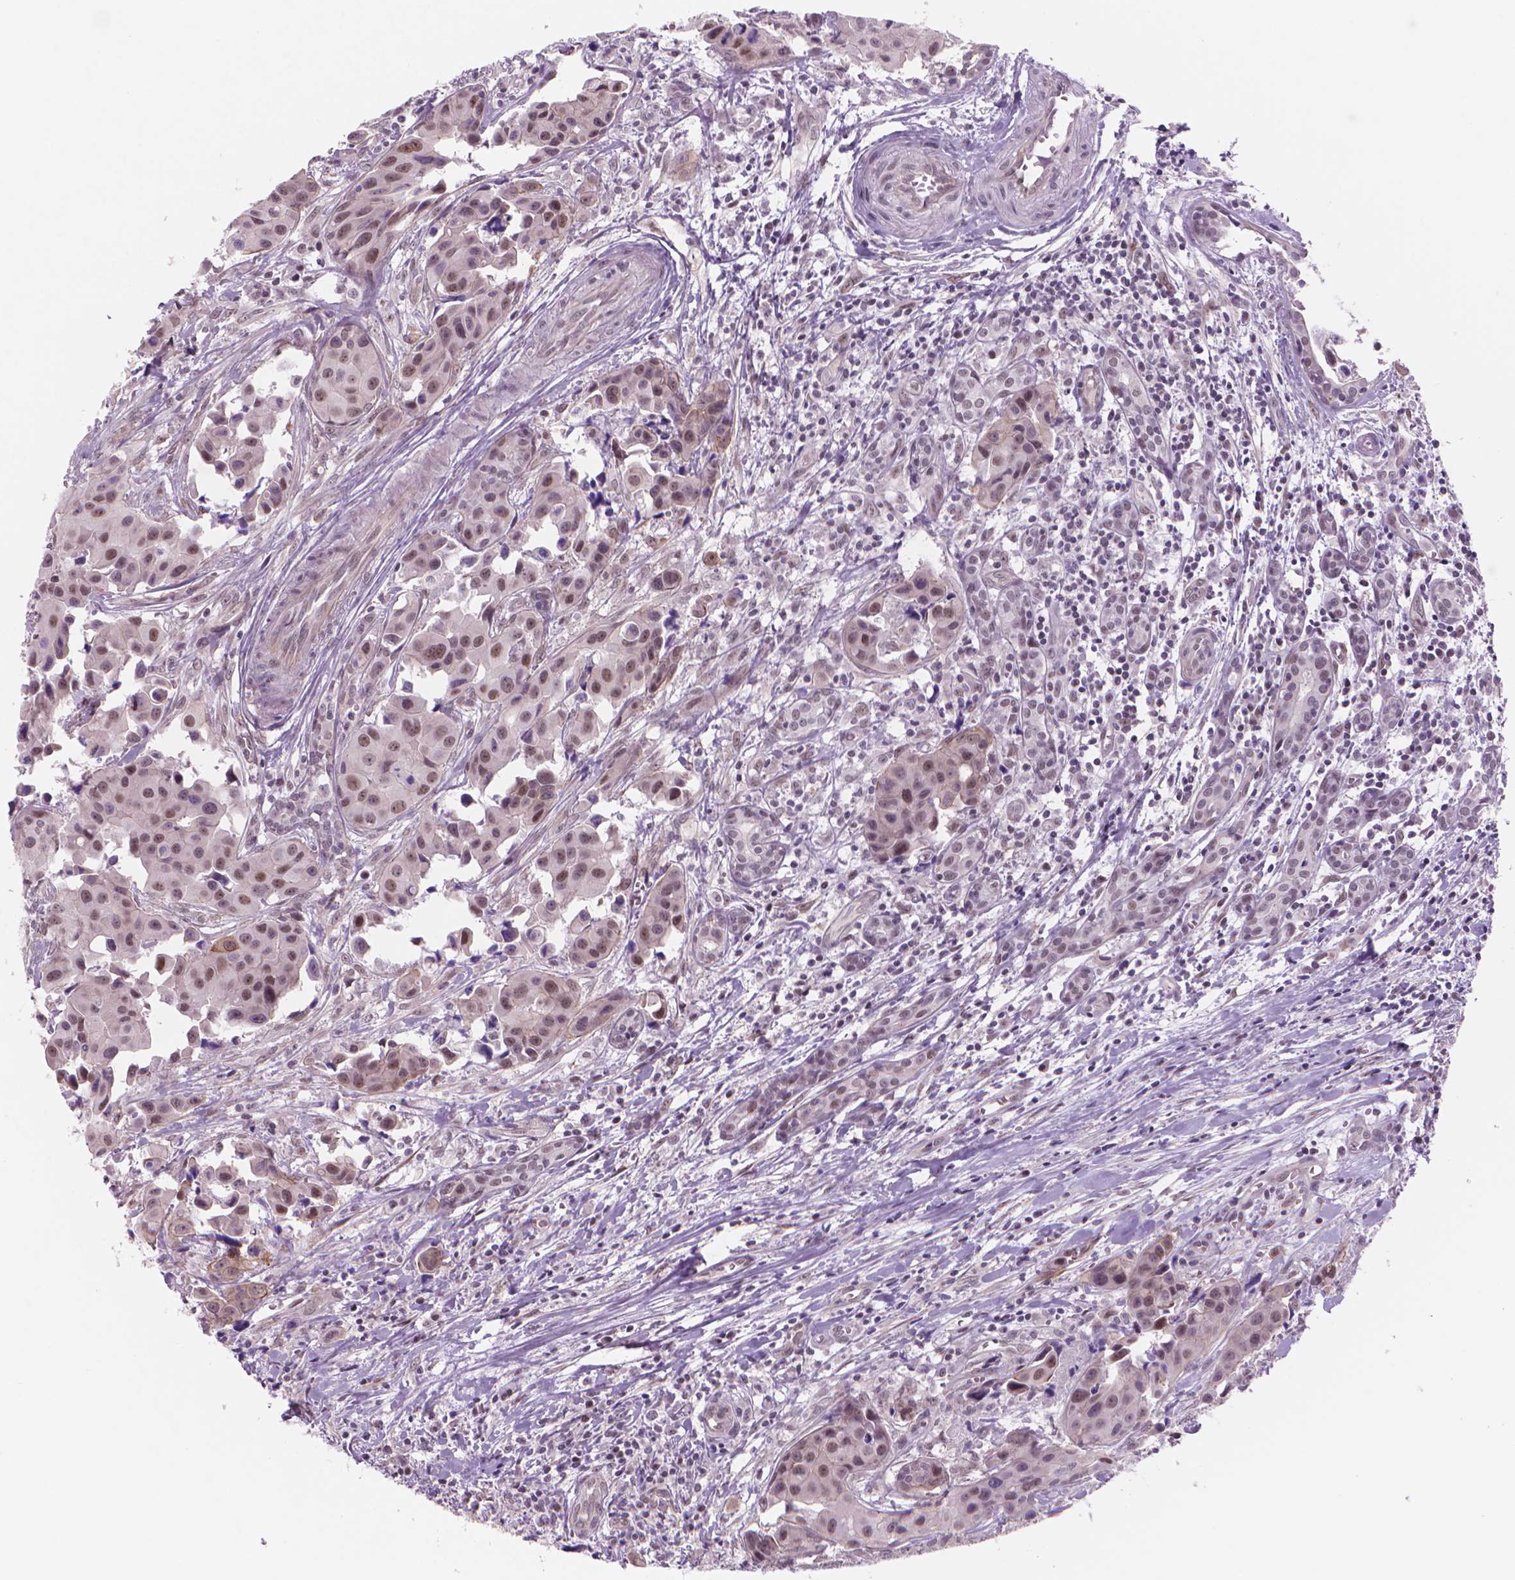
{"staining": {"intensity": "moderate", "quantity": "<25%", "location": "nuclear"}, "tissue": "head and neck cancer", "cell_type": "Tumor cells", "image_type": "cancer", "snomed": [{"axis": "morphology", "description": "Adenocarcinoma, NOS"}, {"axis": "topography", "description": "Head-Neck"}], "caption": "Adenocarcinoma (head and neck) tissue exhibits moderate nuclear positivity in approximately <25% of tumor cells, visualized by immunohistochemistry.", "gene": "POLR3D", "patient": {"sex": "male", "age": 76}}